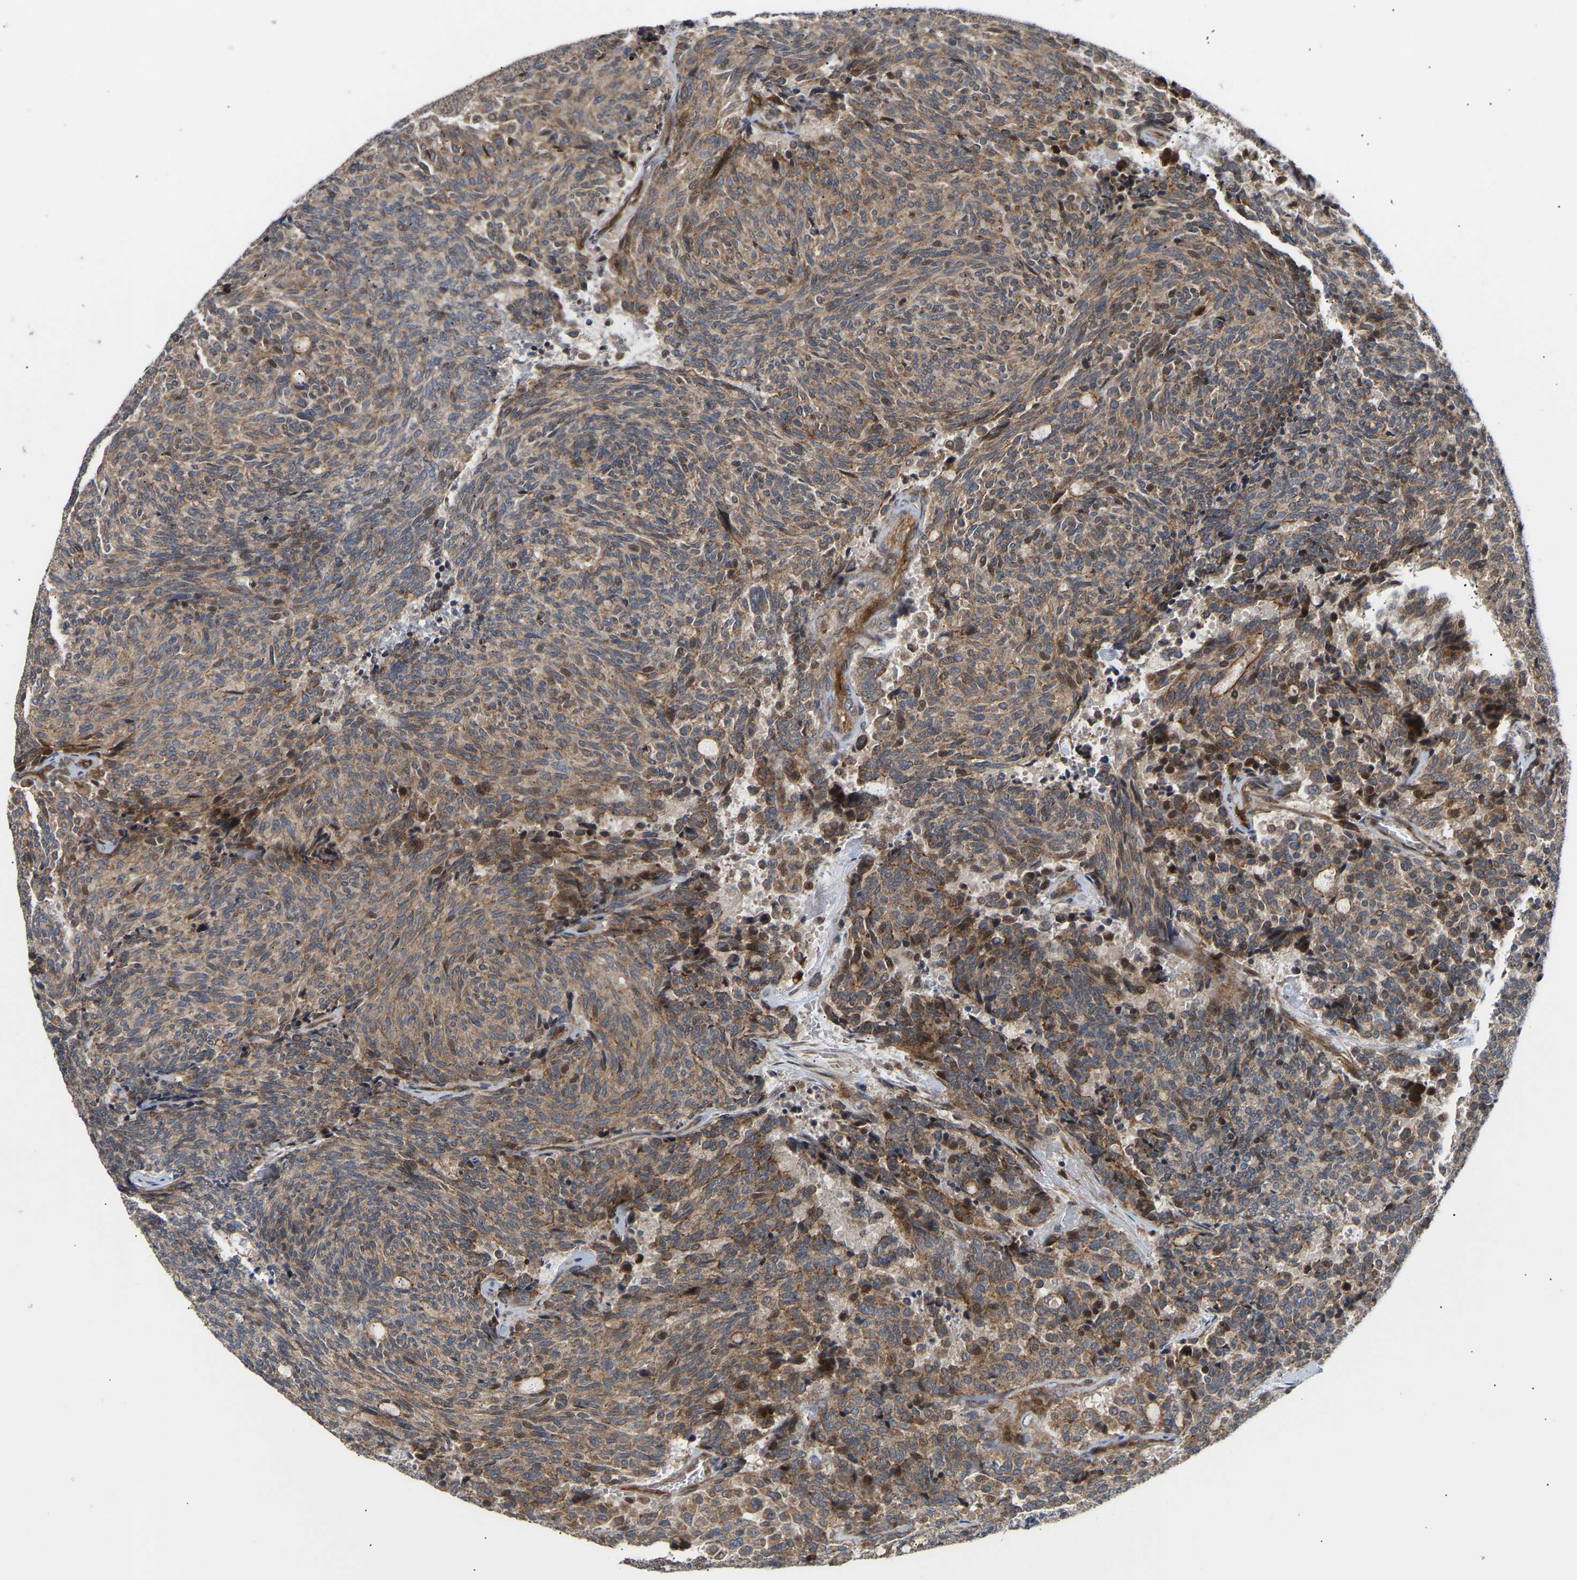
{"staining": {"intensity": "moderate", "quantity": ">75%", "location": "cytoplasmic/membranous,nuclear"}, "tissue": "carcinoid", "cell_type": "Tumor cells", "image_type": "cancer", "snomed": [{"axis": "morphology", "description": "Carcinoid, malignant, NOS"}, {"axis": "topography", "description": "Pancreas"}], "caption": "IHC staining of carcinoid, which displays medium levels of moderate cytoplasmic/membranous and nuclear expression in about >75% of tumor cells indicating moderate cytoplasmic/membranous and nuclear protein expression. The staining was performed using DAB (3,3'-diaminobenzidine) (brown) for protein detection and nuclei were counterstained in hematoxylin (blue).", "gene": "STAU1", "patient": {"sex": "female", "age": 54}}